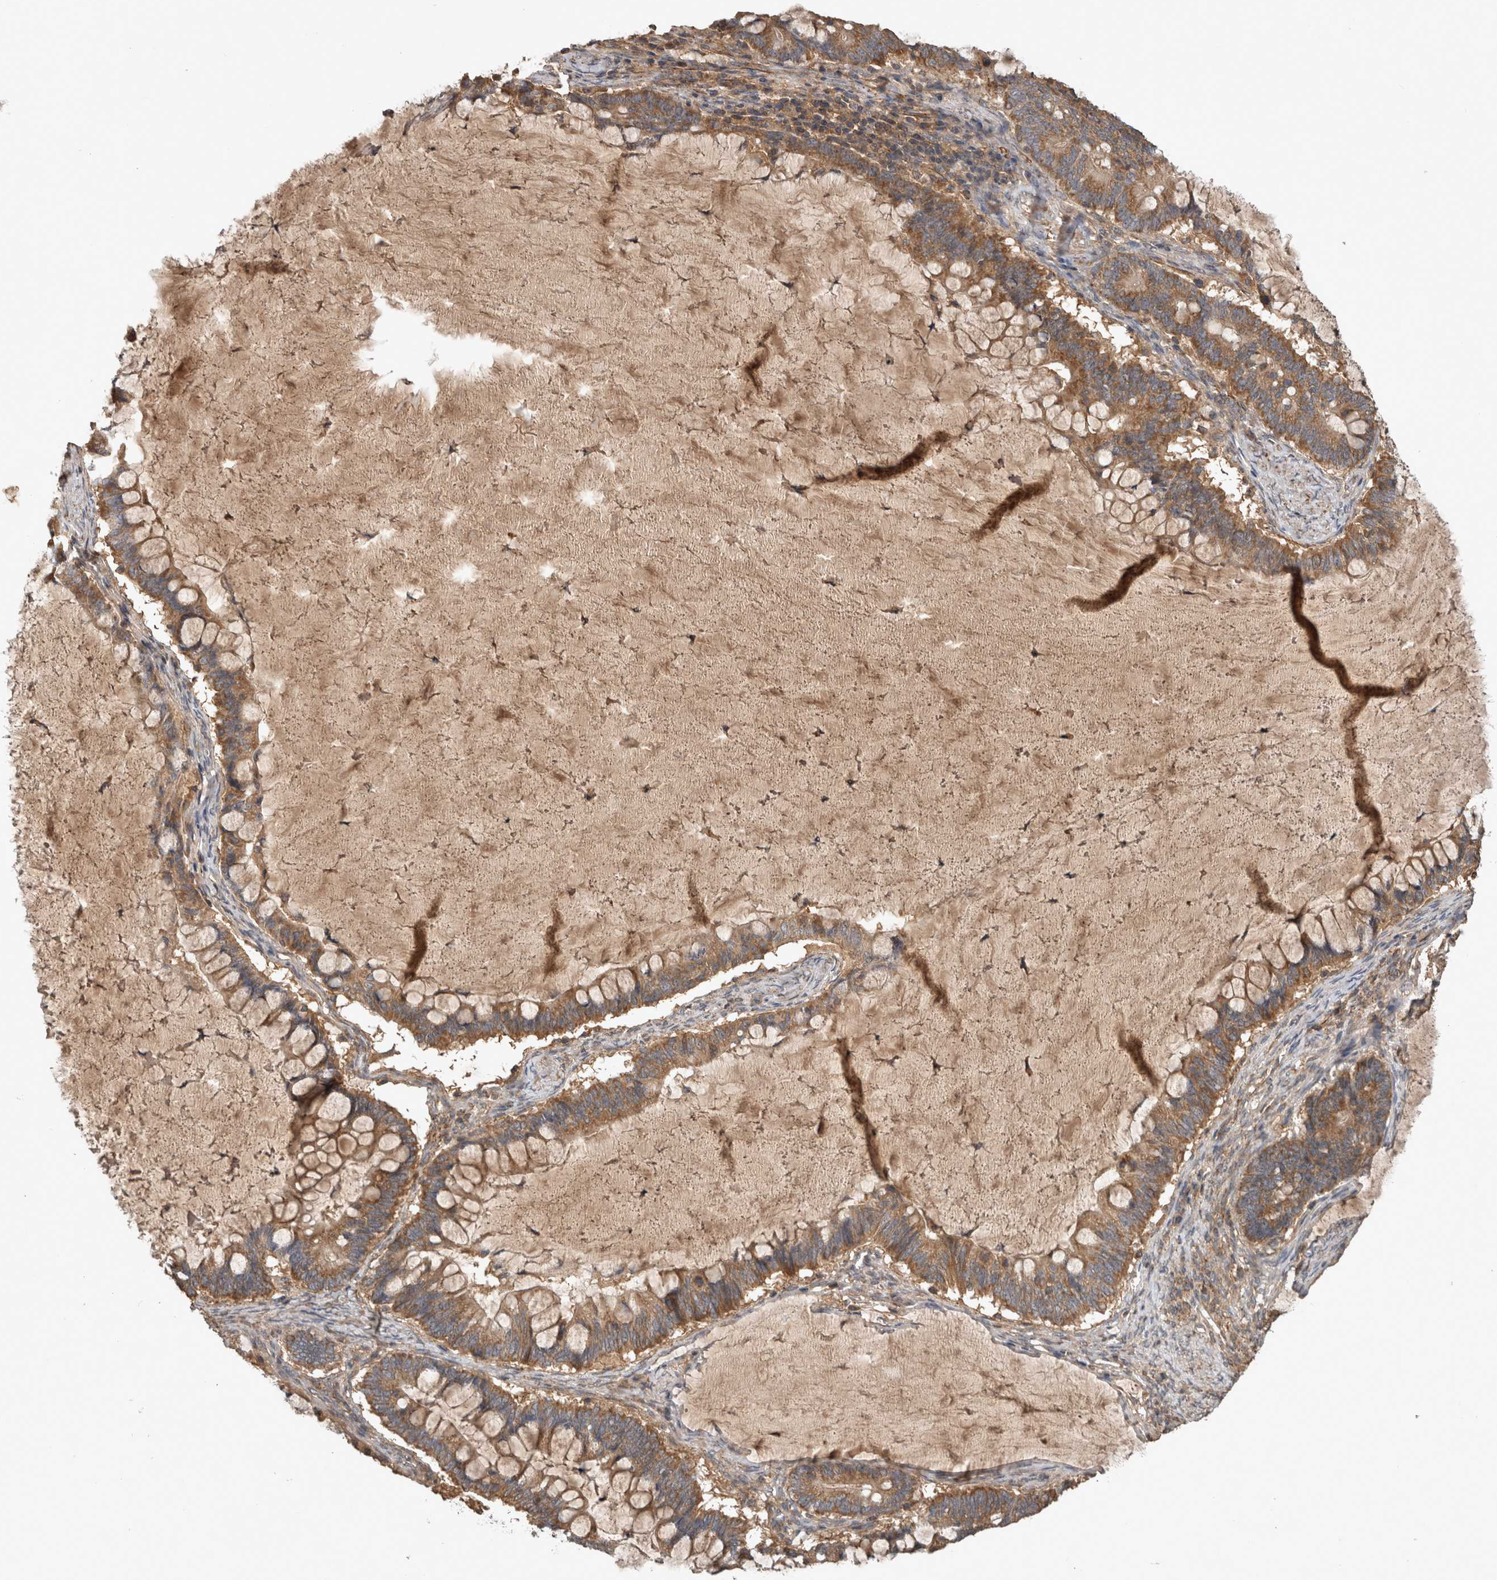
{"staining": {"intensity": "moderate", "quantity": ">75%", "location": "cytoplasmic/membranous"}, "tissue": "ovarian cancer", "cell_type": "Tumor cells", "image_type": "cancer", "snomed": [{"axis": "morphology", "description": "Cystadenocarcinoma, mucinous, NOS"}, {"axis": "topography", "description": "Ovary"}], "caption": "A histopathology image of human ovarian cancer (mucinous cystadenocarcinoma) stained for a protein reveals moderate cytoplasmic/membranous brown staining in tumor cells.", "gene": "TRMT61B", "patient": {"sex": "female", "age": 61}}